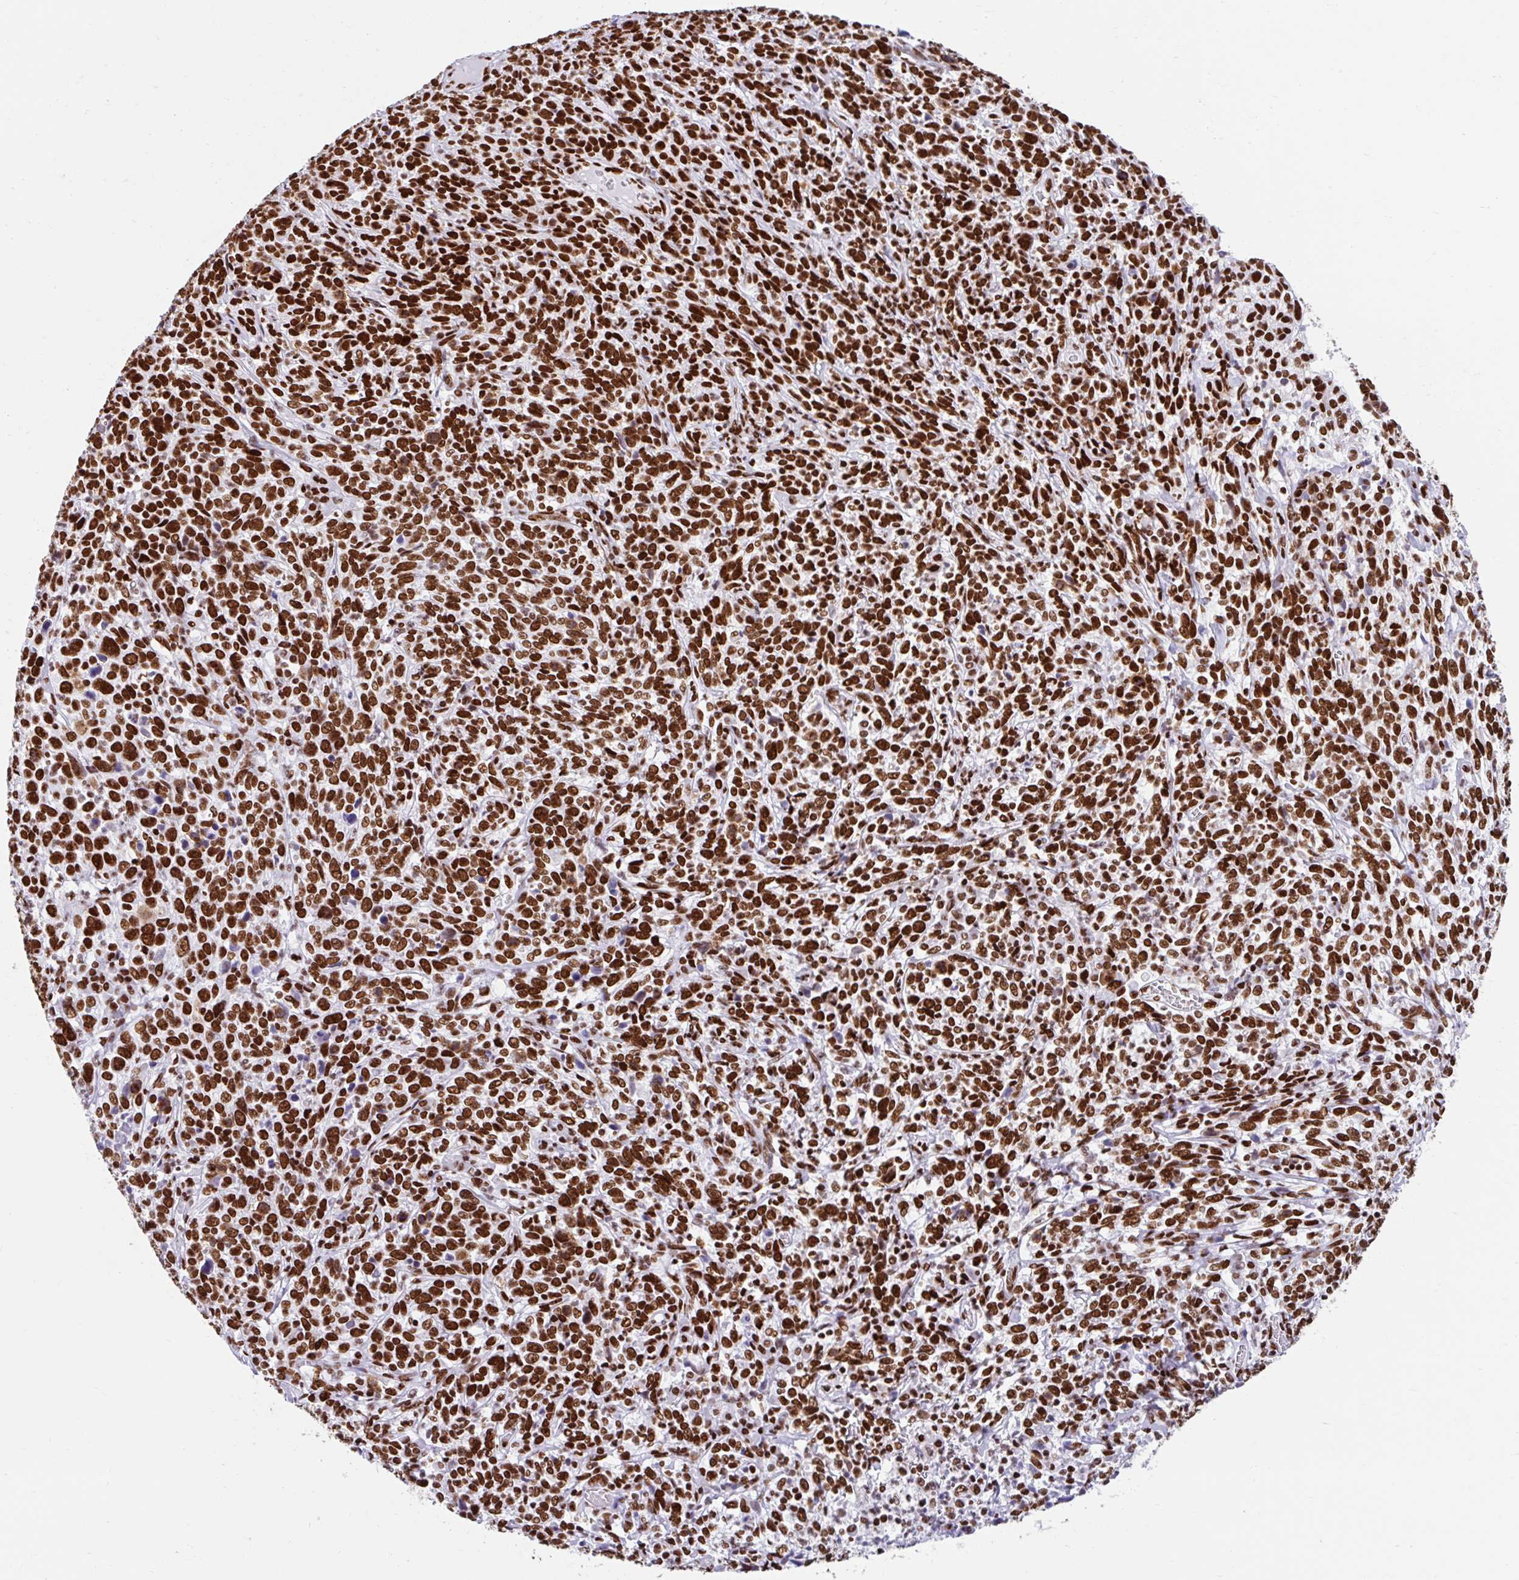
{"staining": {"intensity": "strong", "quantity": ">75%", "location": "nuclear"}, "tissue": "cervical cancer", "cell_type": "Tumor cells", "image_type": "cancer", "snomed": [{"axis": "morphology", "description": "Squamous cell carcinoma, NOS"}, {"axis": "topography", "description": "Cervix"}], "caption": "Brown immunohistochemical staining in human squamous cell carcinoma (cervical) shows strong nuclear expression in approximately >75% of tumor cells. The protein of interest is shown in brown color, while the nuclei are stained blue.", "gene": "KHDRBS1", "patient": {"sex": "female", "age": 46}}